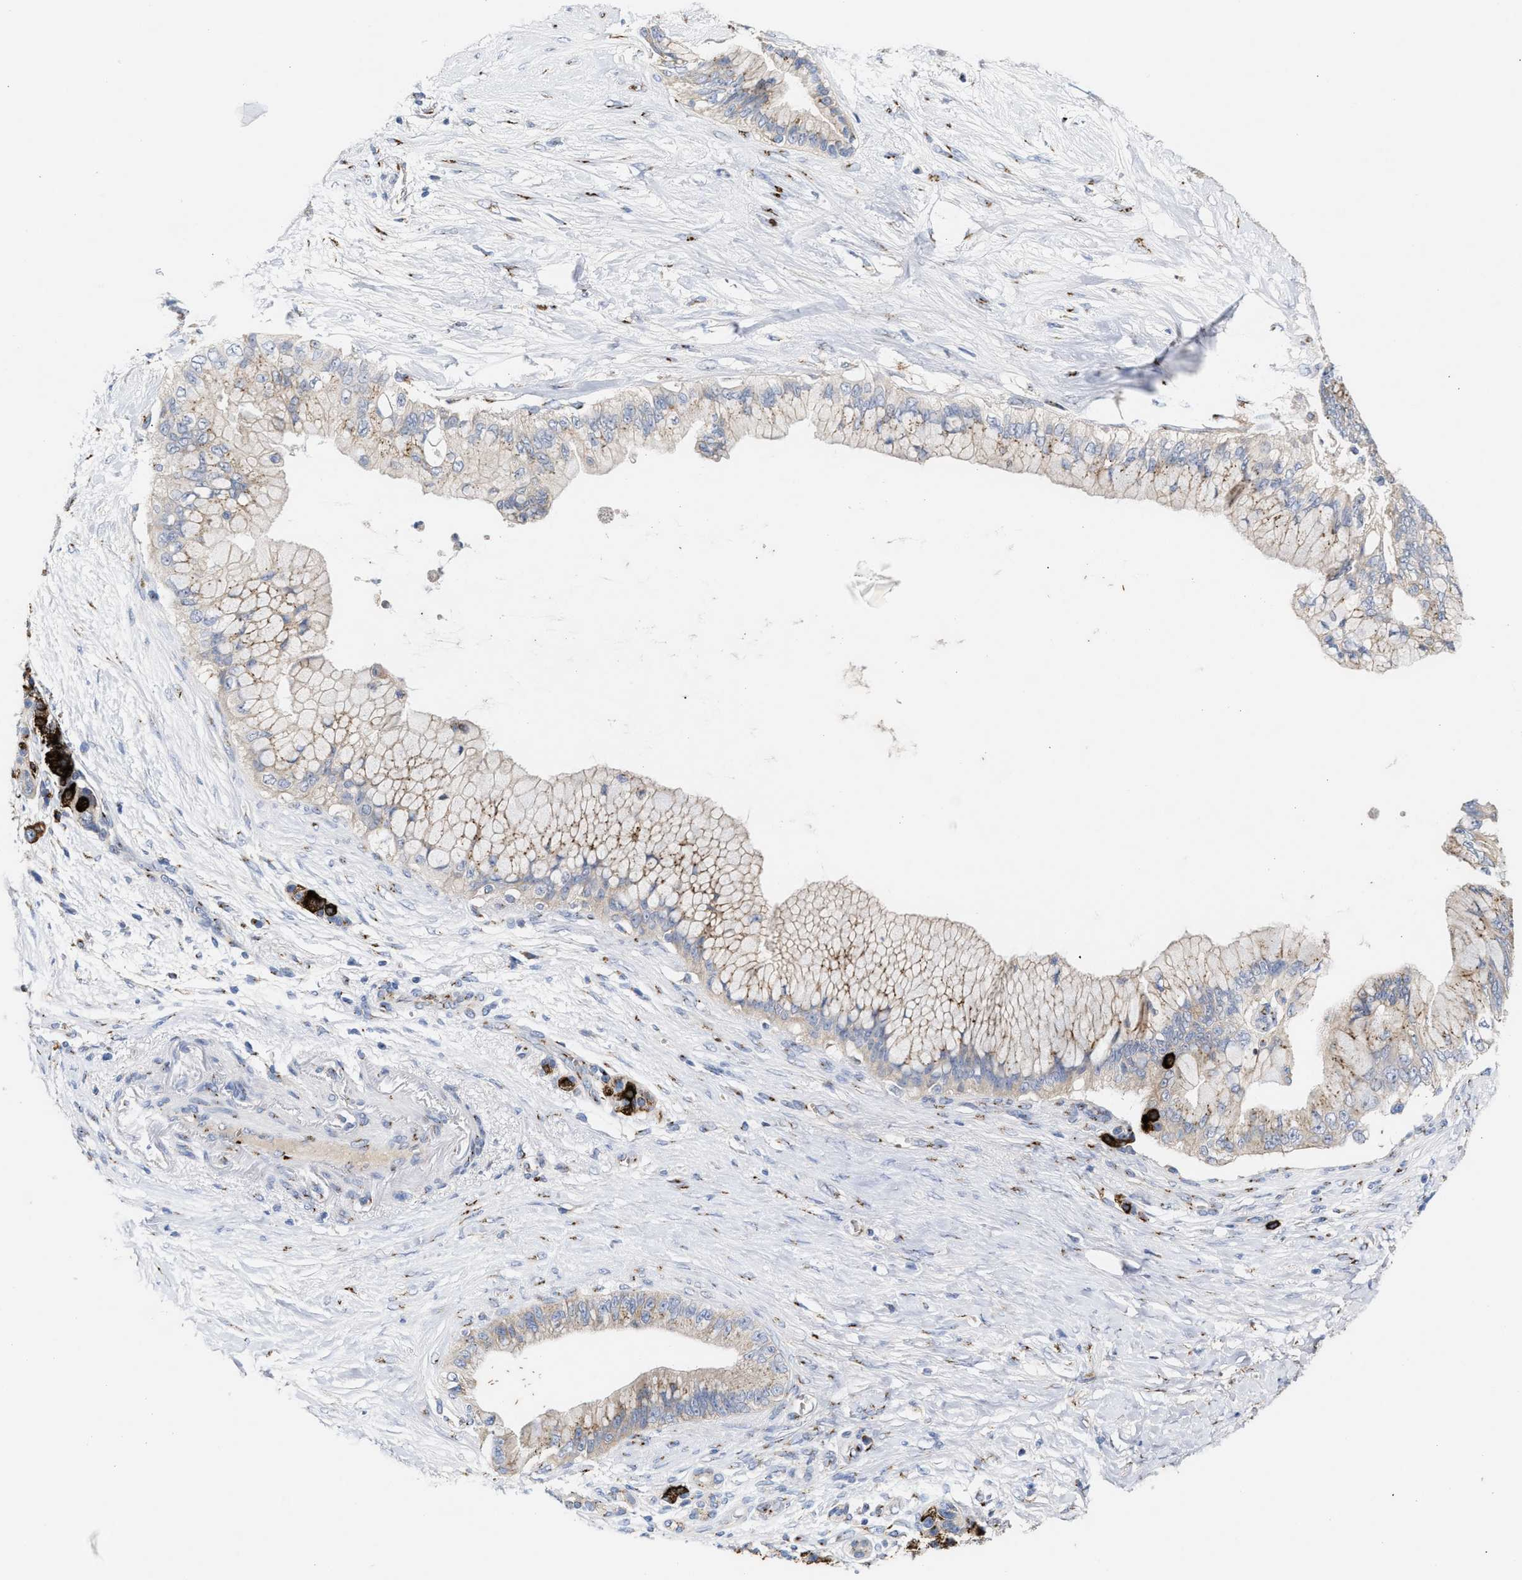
{"staining": {"intensity": "weak", "quantity": "25%-75%", "location": "cytoplasmic/membranous"}, "tissue": "pancreatic cancer", "cell_type": "Tumor cells", "image_type": "cancer", "snomed": [{"axis": "morphology", "description": "Adenocarcinoma, NOS"}, {"axis": "topography", "description": "Pancreas"}], "caption": "An image of human pancreatic adenocarcinoma stained for a protein demonstrates weak cytoplasmic/membranous brown staining in tumor cells.", "gene": "CCL2", "patient": {"sex": "male", "age": 59}}